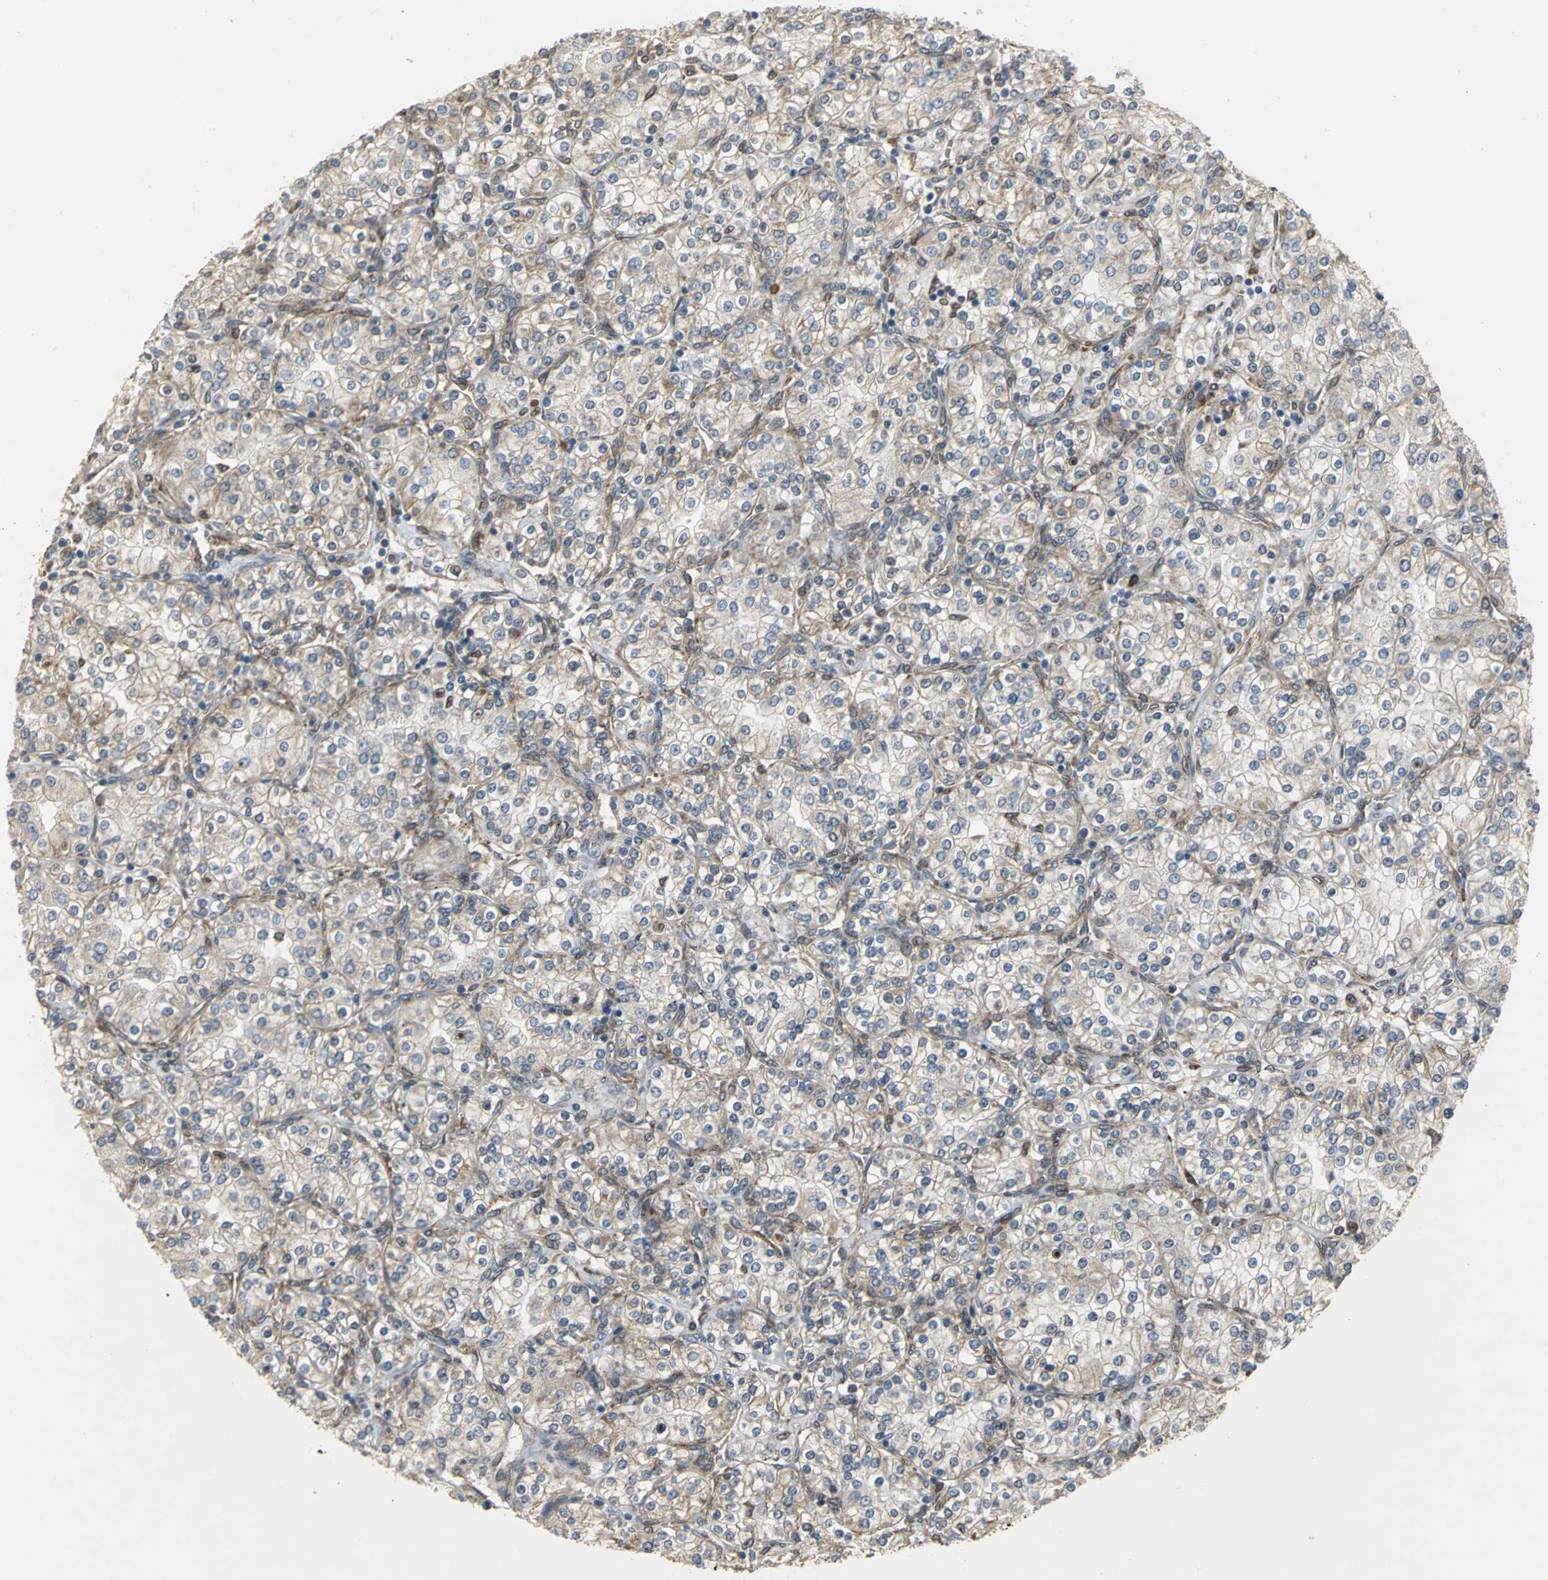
{"staining": {"intensity": "weak", "quantity": "25%-75%", "location": "cytoplasmic/membranous"}, "tissue": "renal cancer", "cell_type": "Tumor cells", "image_type": "cancer", "snomed": [{"axis": "morphology", "description": "Adenocarcinoma, NOS"}, {"axis": "topography", "description": "Kidney"}], "caption": "Protein staining shows weak cytoplasmic/membranous staining in about 25%-75% of tumor cells in renal cancer (adenocarcinoma).", "gene": "SYVN1", "patient": {"sex": "male", "age": 77}}